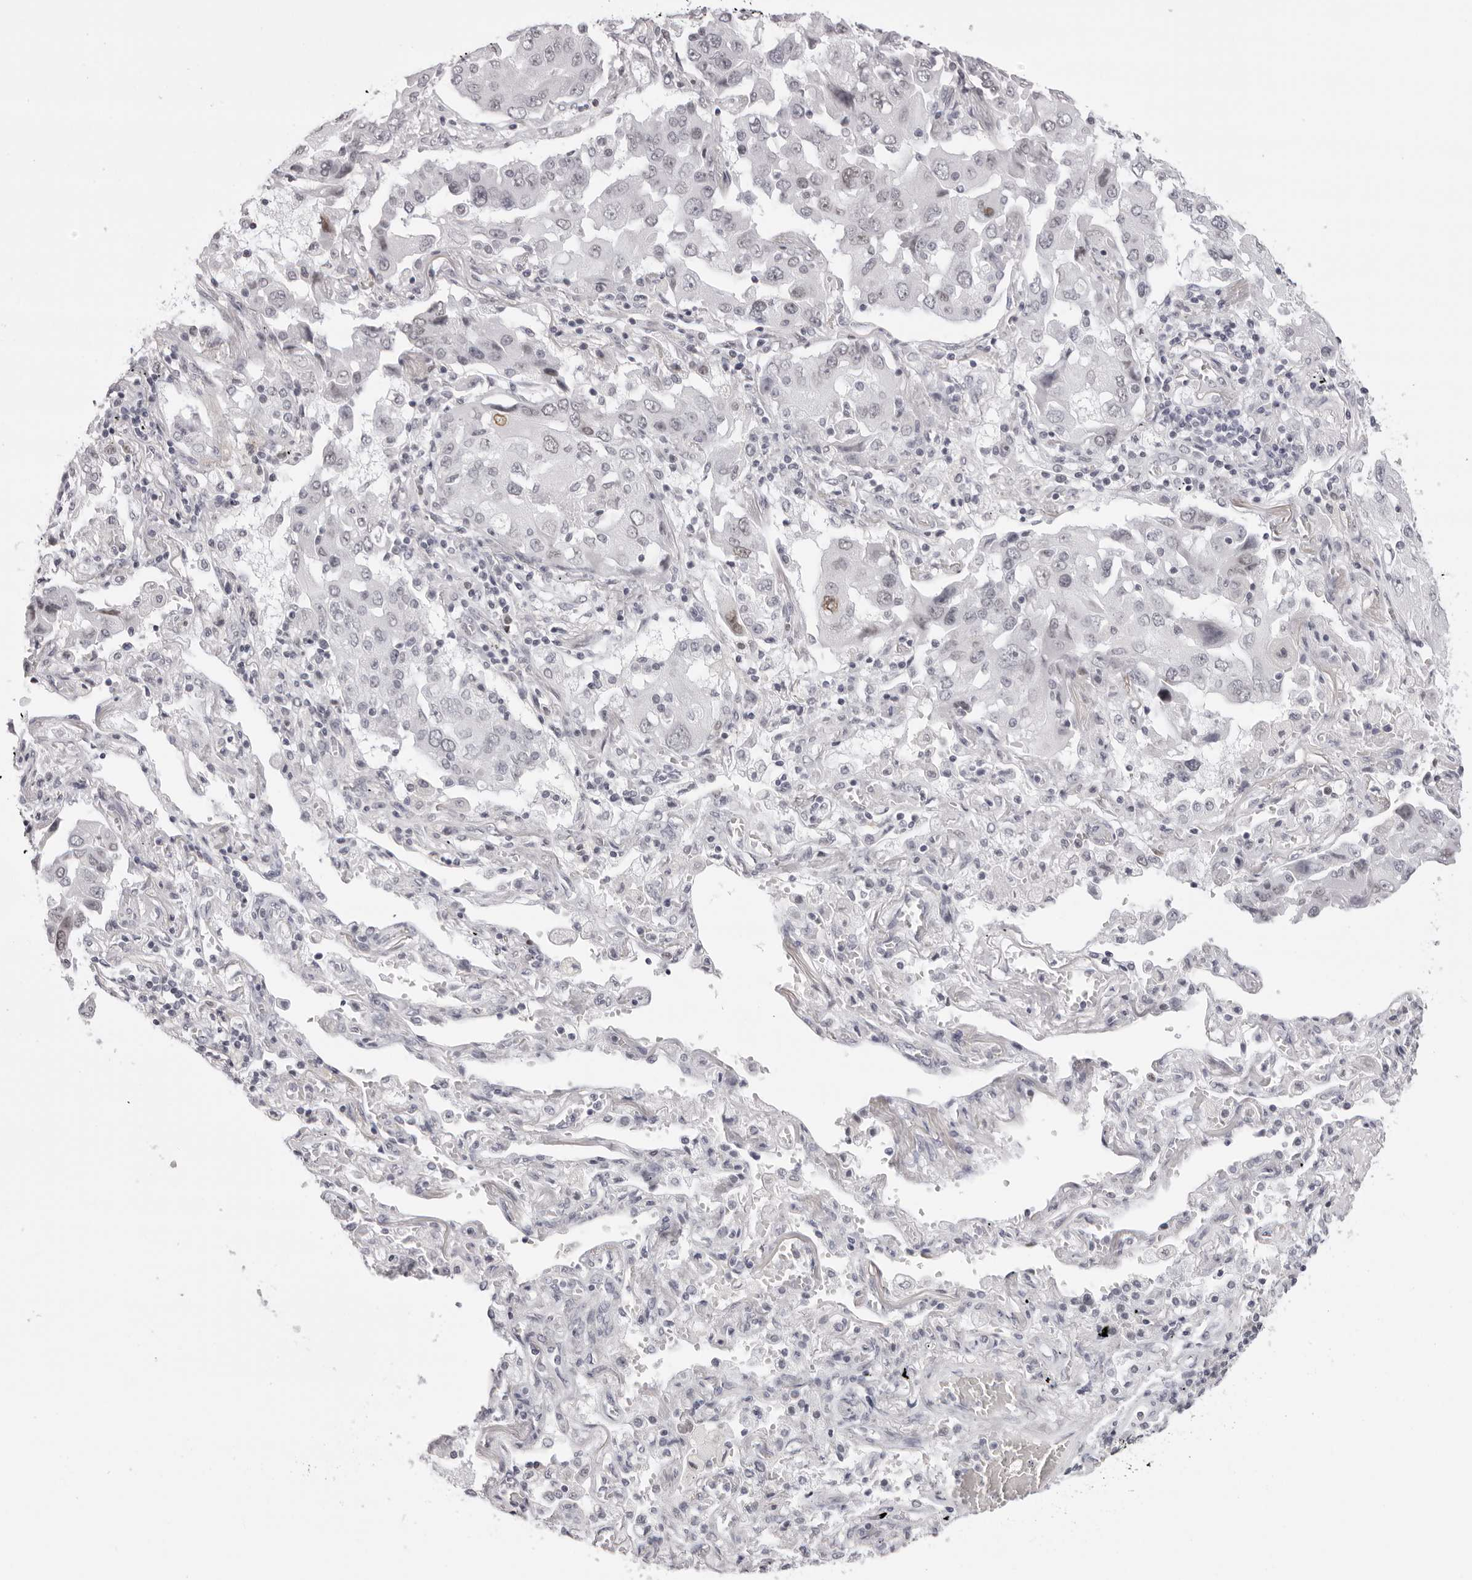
{"staining": {"intensity": "weak", "quantity": "<25%", "location": "nuclear"}, "tissue": "lung cancer", "cell_type": "Tumor cells", "image_type": "cancer", "snomed": [{"axis": "morphology", "description": "Adenocarcinoma, NOS"}, {"axis": "topography", "description": "Lung"}], "caption": "Lung adenocarcinoma was stained to show a protein in brown. There is no significant positivity in tumor cells.", "gene": "MAFK", "patient": {"sex": "female", "age": 65}}